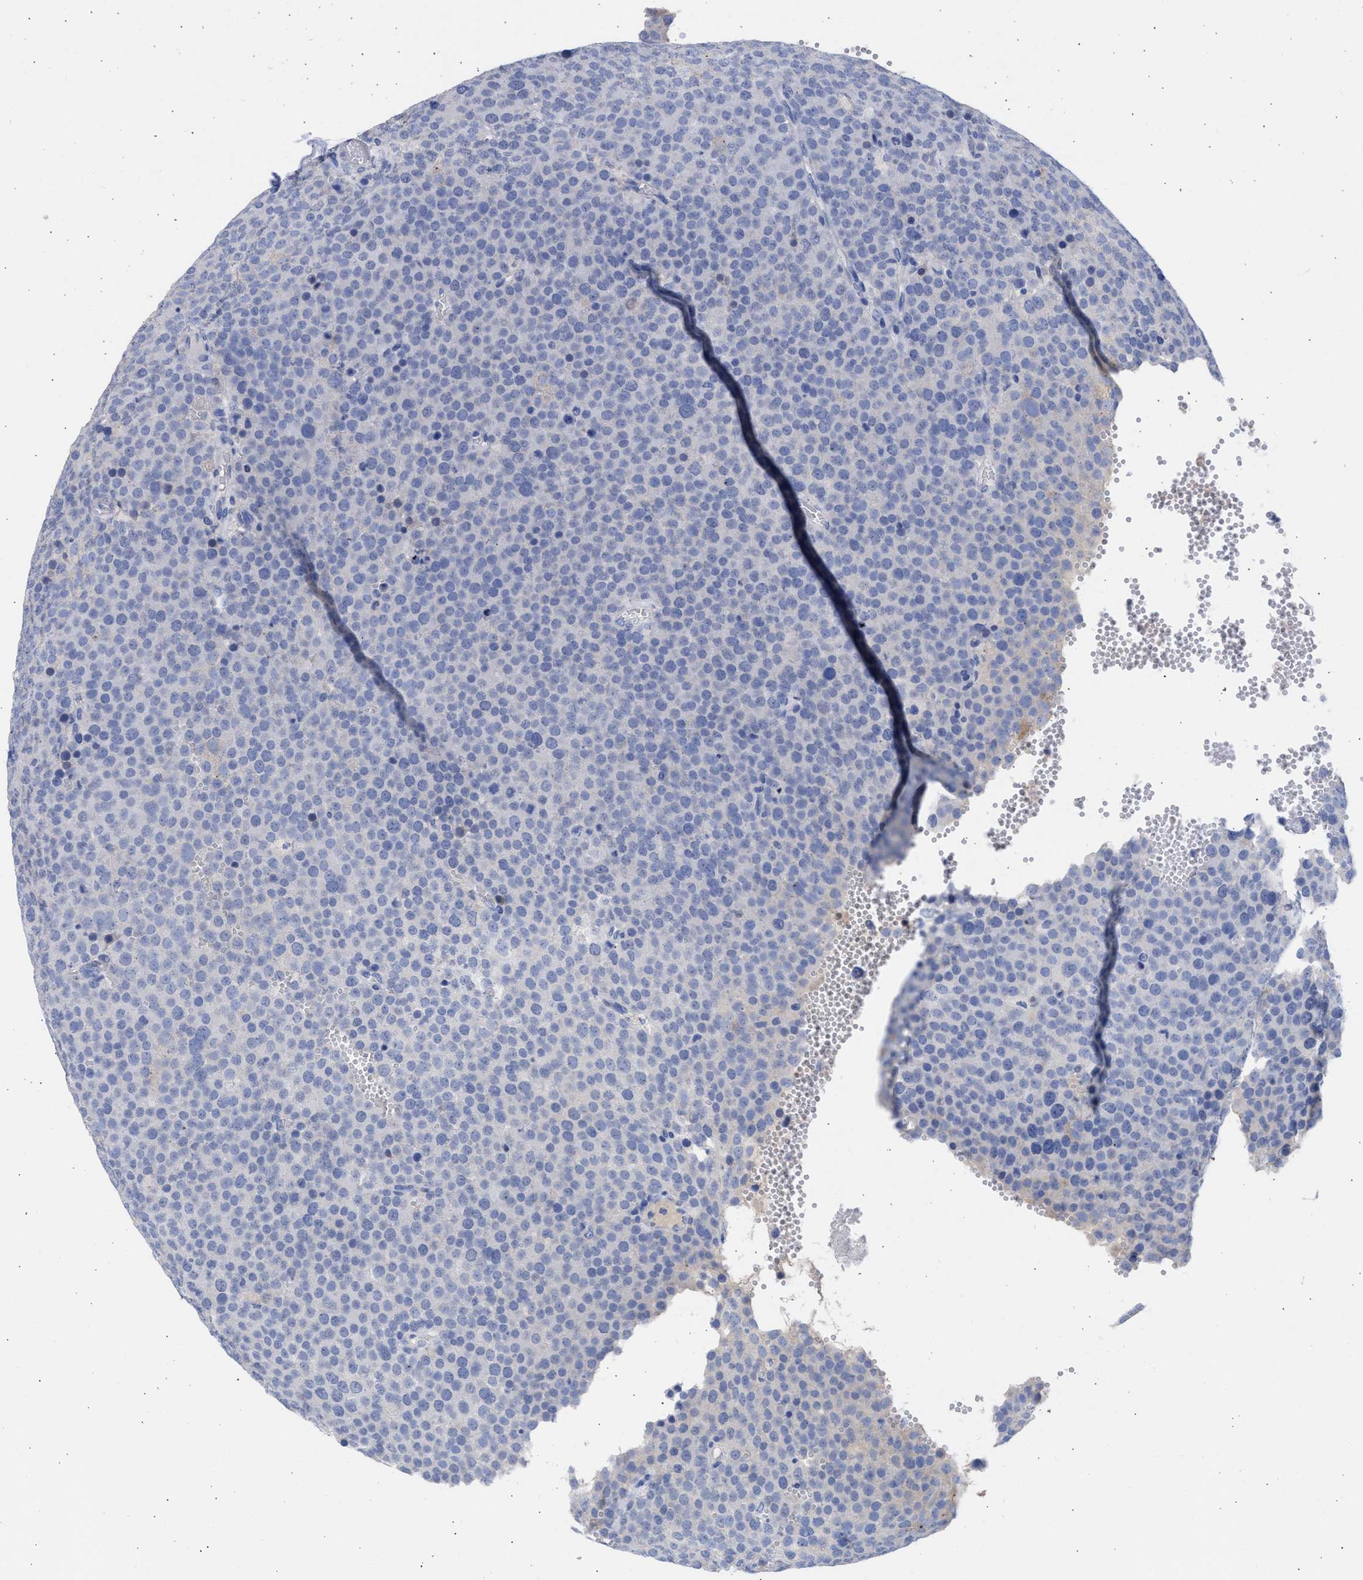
{"staining": {"intensity": "negative", "quantity": "none", "location": "none"}, "tissue": "testis cancer", "cell_type": "Tumor cells", "image_type": "cancer", "snomed": [{"axis": "morphology", "description": "Normal tissue, NOS"}, {"axis": "morphology", "description": "Seminoma, NOS"}, {"axis": "topography", "description": "Testis"}], "caption": "DAB immunohistochemical staining of testis cancer (seminoma) displays no significant expression in tumor cells.", "gene": "RSPH1", "patient": {"sex": "male", "age": 71}}